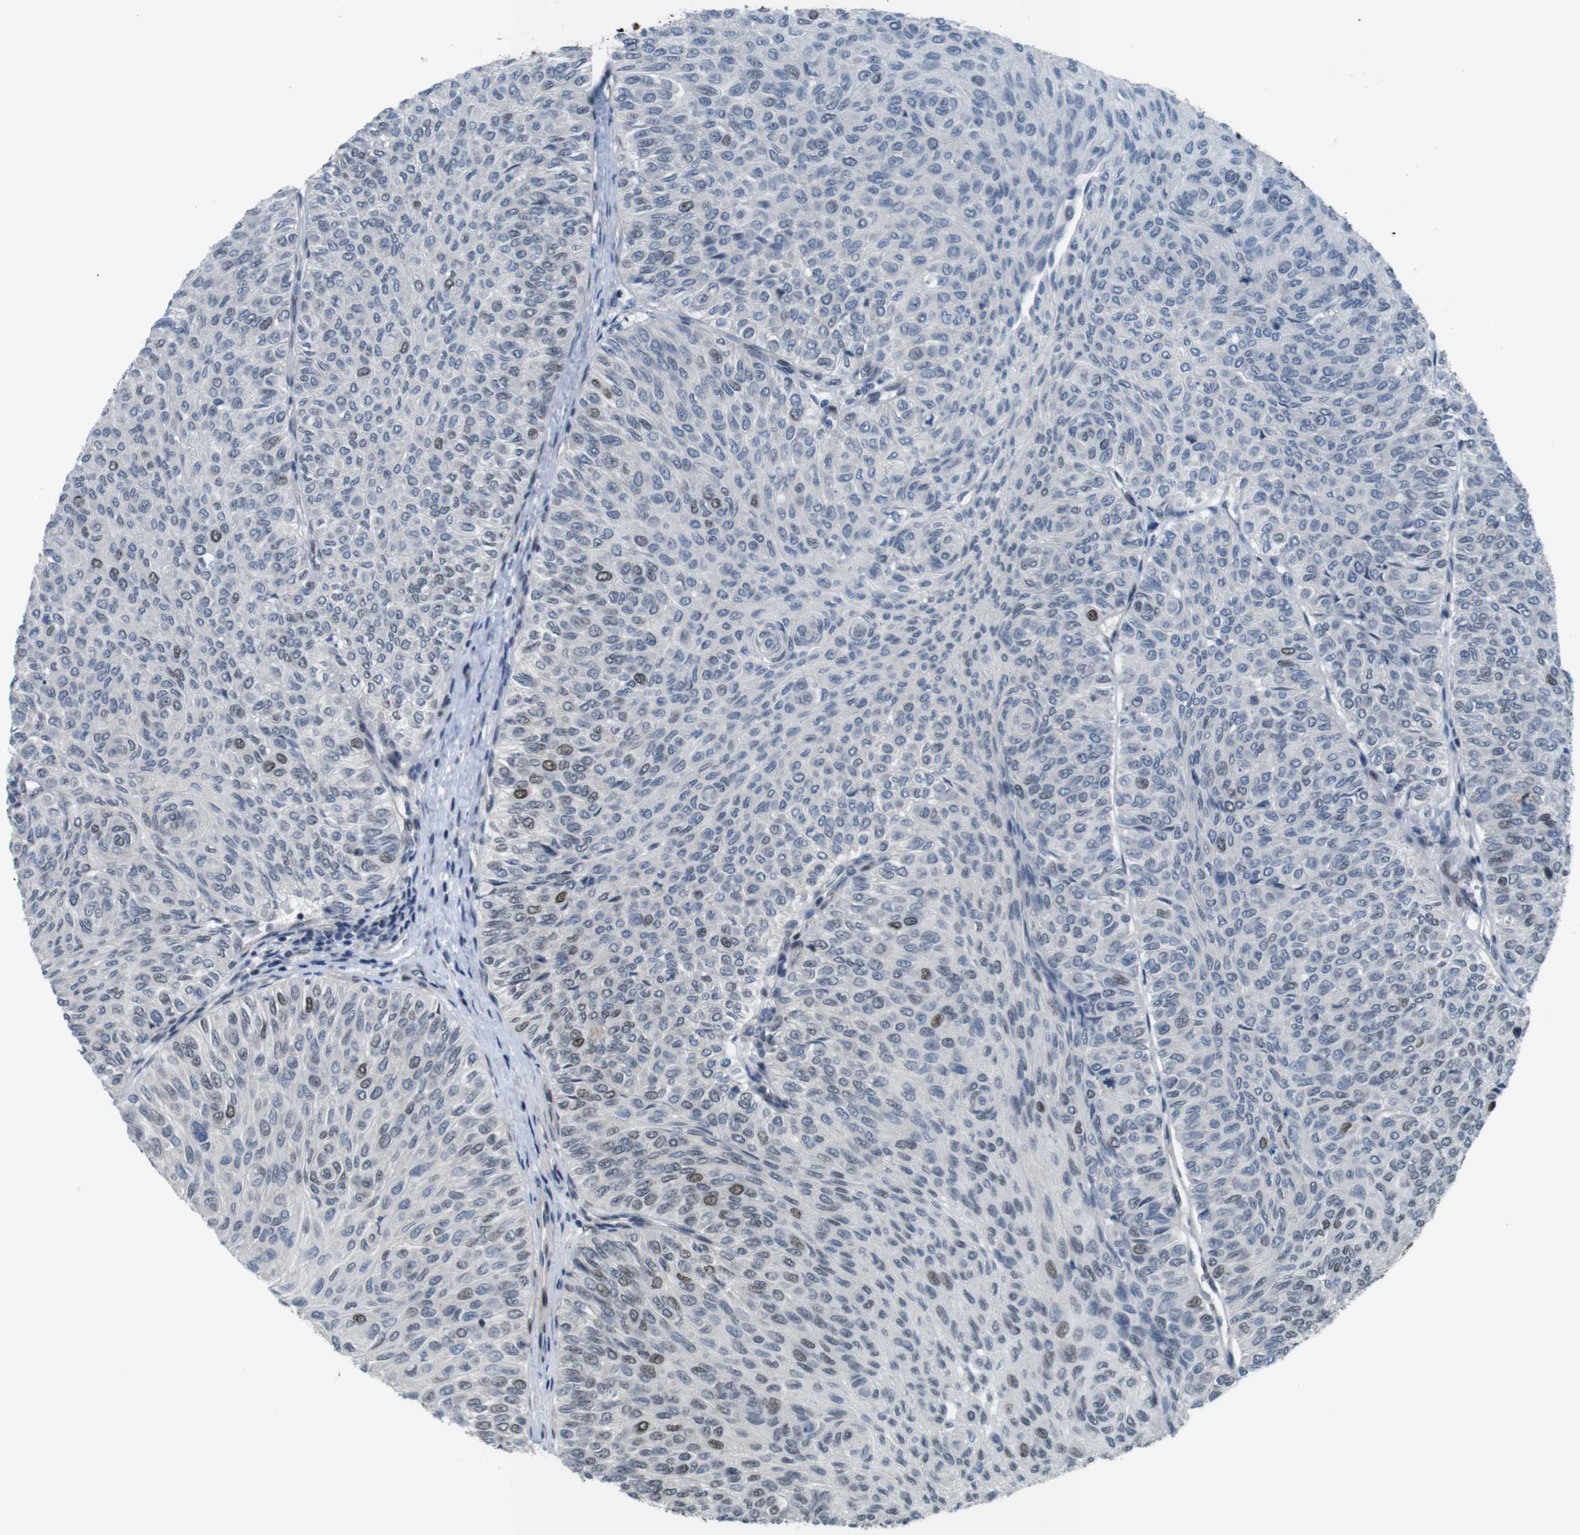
{"staining": {"intensity": "weak", "quantity": "25%-75%", "location": "nuclear"}, "tissue": "urothelial cancer", "cell_type": "Tumor cells", "image_type": "cancer", "snomed": [{"axis": "morphology", "description": "Urothelial carcinoma, Low grade"}, {"axis": "topography", "description": "Urinary bladder"}], "caption": "A photomicrograph of human urothelial cancer stained for a protein shows weak nuclear brown staining in tumor cells.", "gene": "SMCO2", "patient": {"sex": "male", "age": 78}}